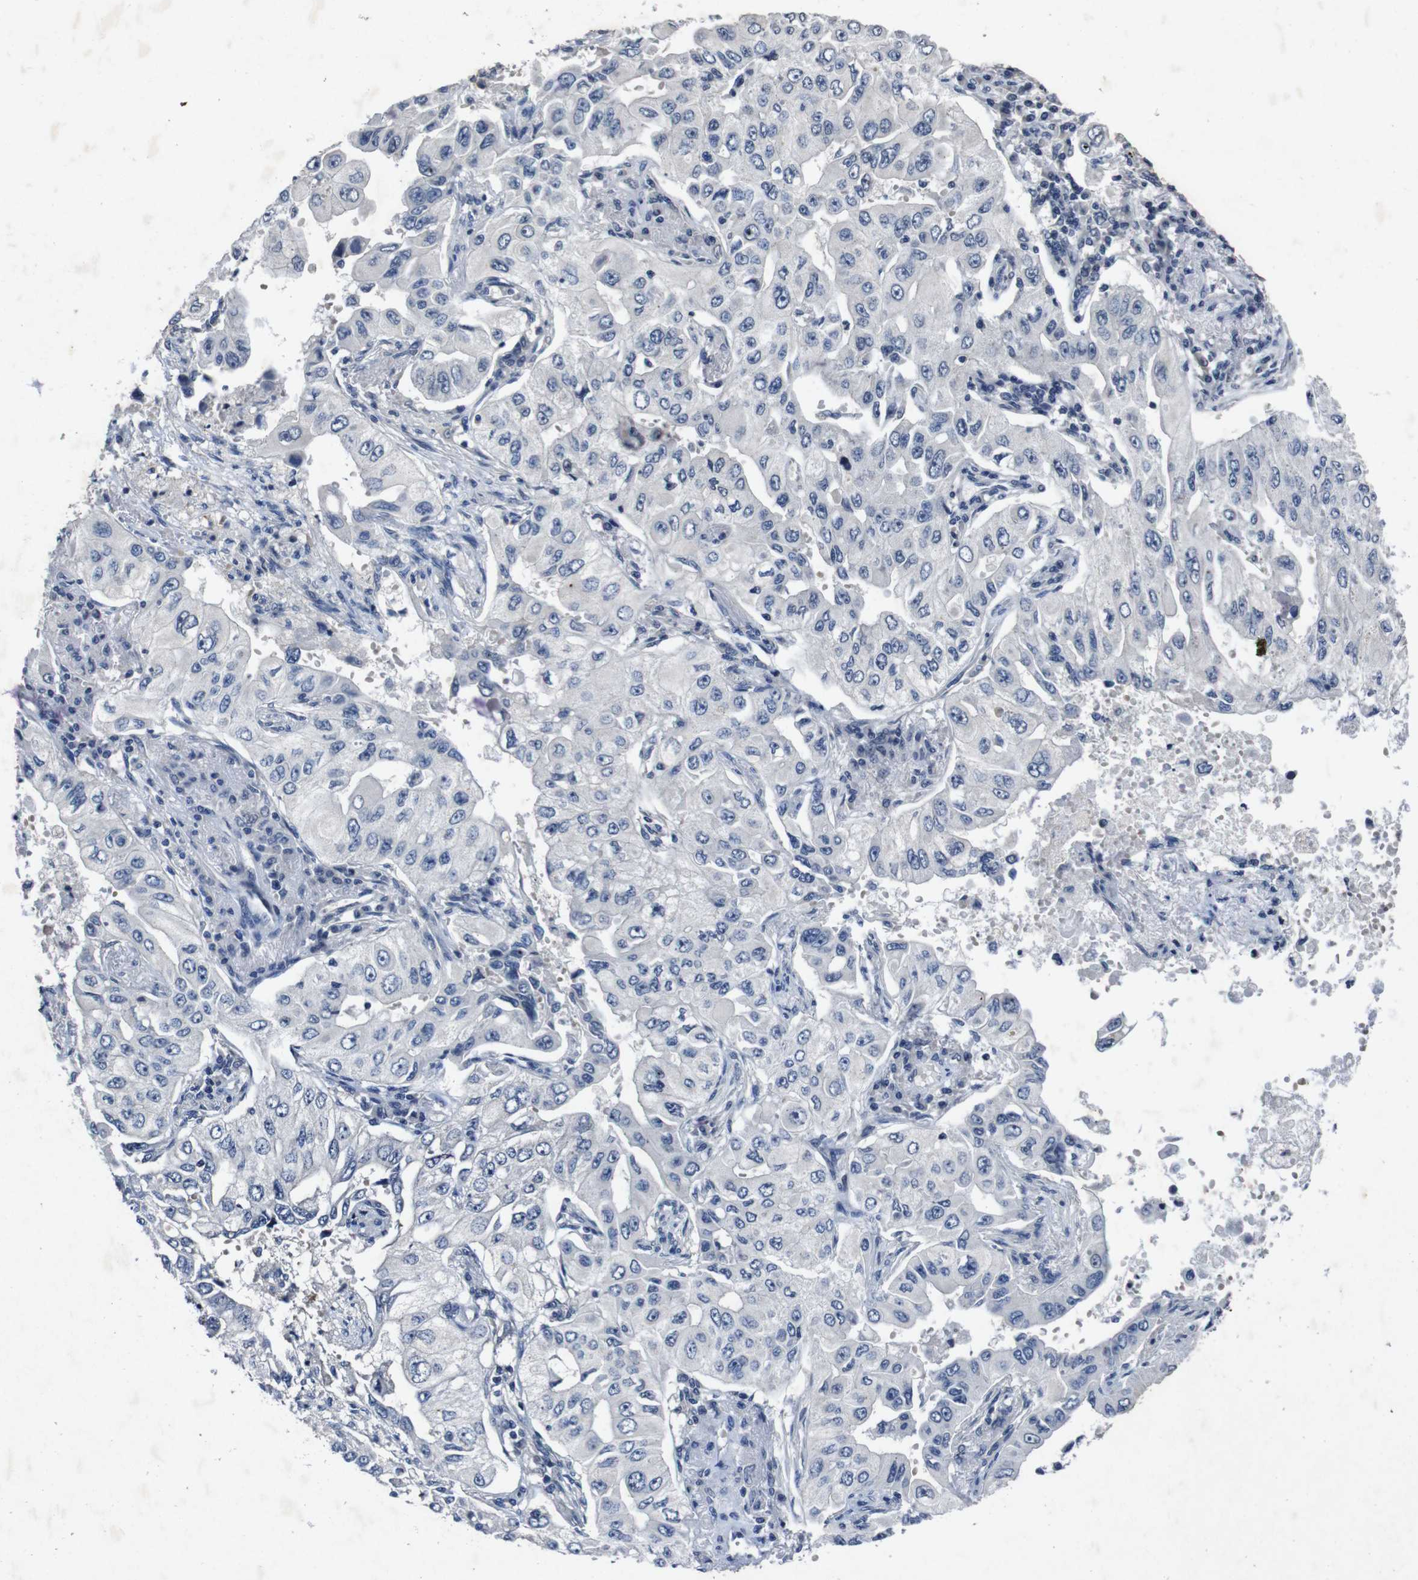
{"staining": {"intensity": "negative", "quantity": "none", "location": "none"}, "tissue": "lung cancer", "cell_type": "Tumor cells", "image_type": "cancer", "snomed": [{"axis": "morphology", "description": "Adenocarcinoma, NOS"}, {"axis": "topography", "description": "Lung"}], "caption": "Immunohistochemistry micrograph of lung adenocarcinoma stained for a protein (brown), which reveals no positivity in tumor cells.", "gene": "AKT3", "patient": {"sex": "male", "age": 84}}